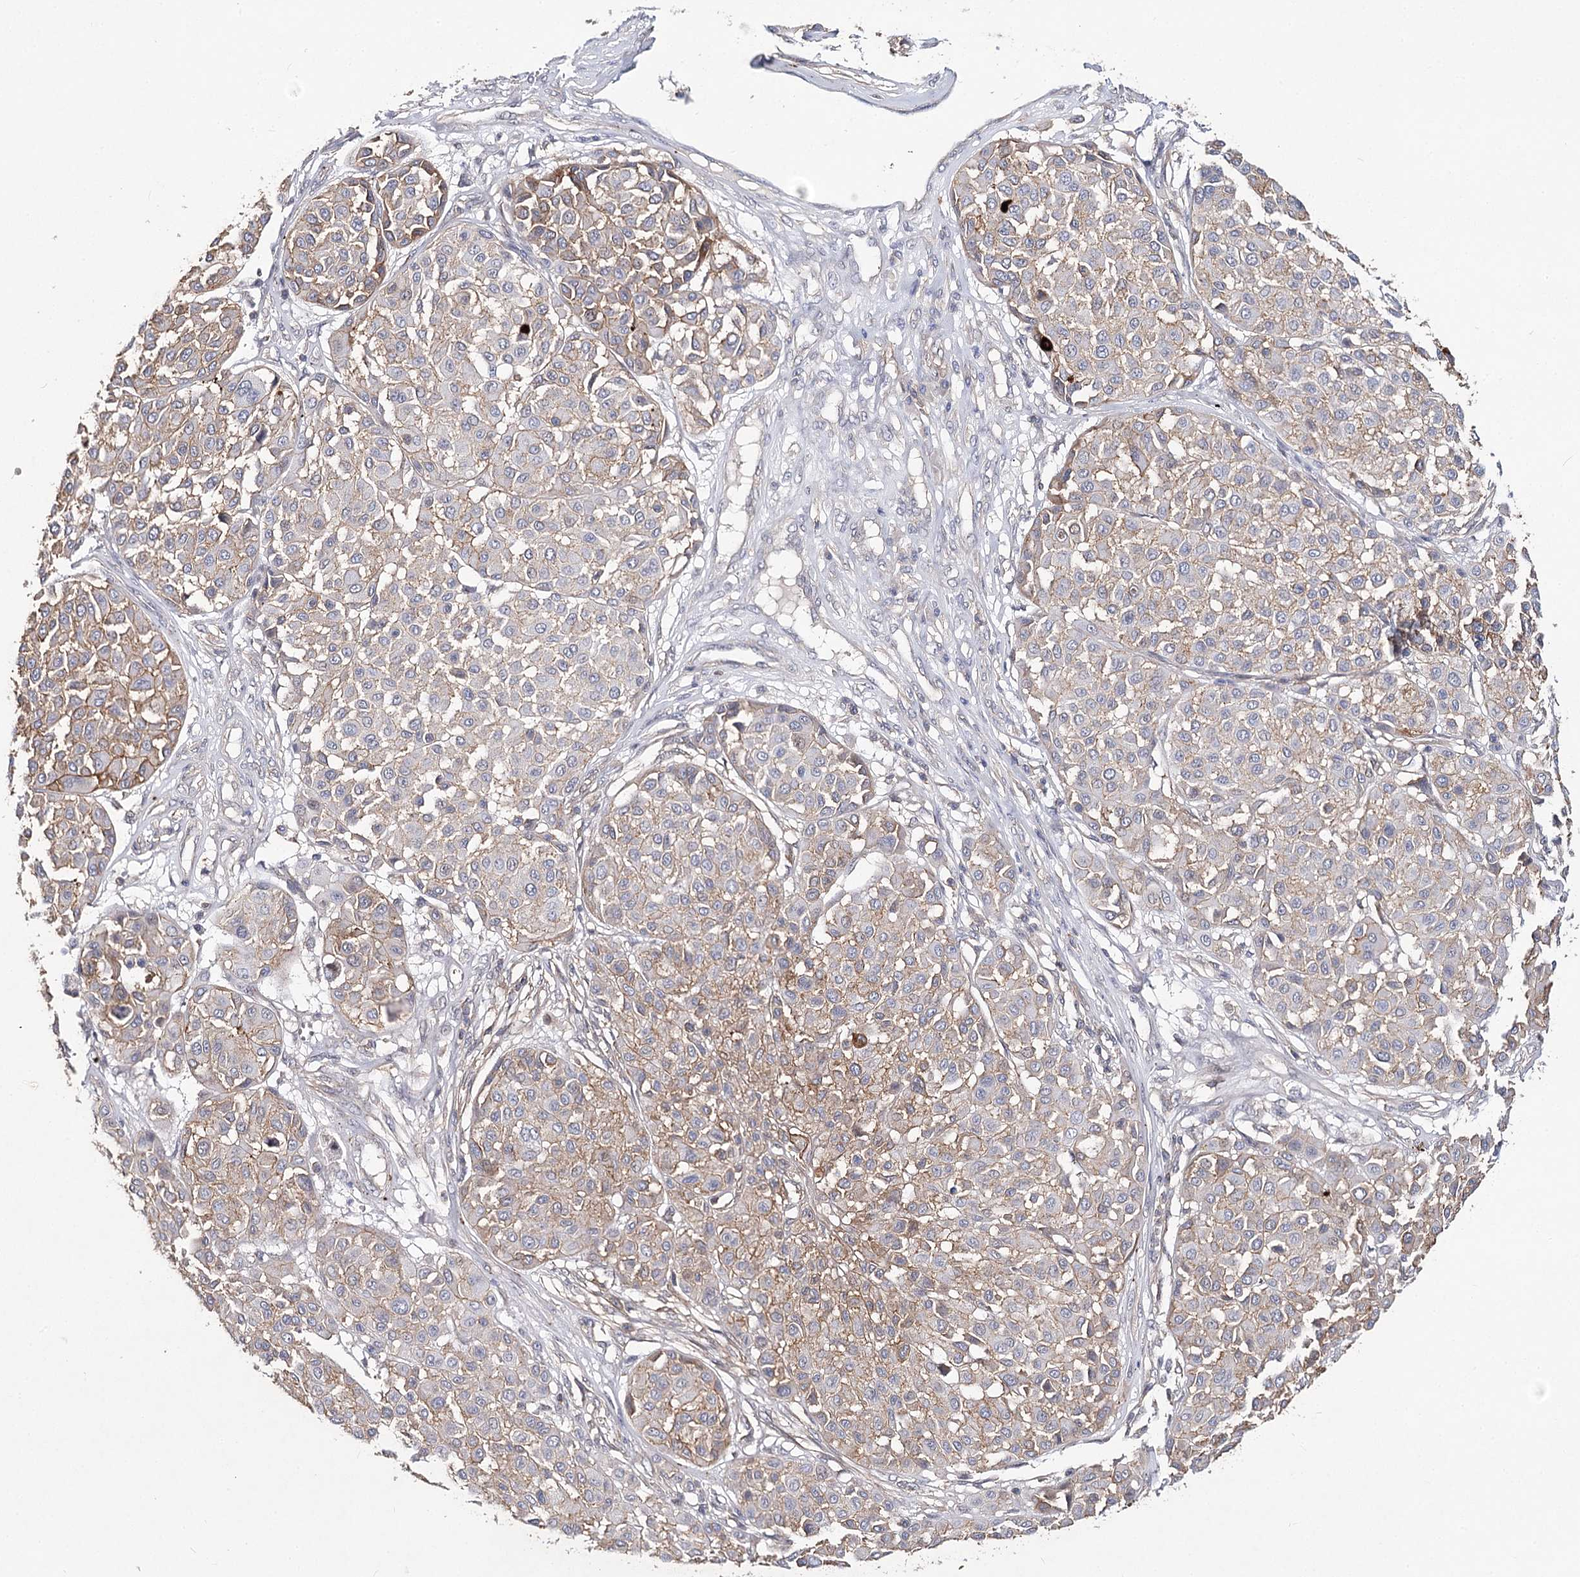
{"staining": {"intensity": "weak", "quantity": "25%-75%", "location": "cytoplasmic/membranous"}, "tissue": "melanoma", "cell_type": "Tumor cells", "image_type": "cancer", "snomed": [{"axis": "morphology", "description": "Malignant melanoma, Metastatic site"}, {"axis": "topography", "description": "Soft tissue"}], "caption": "IHC of human malignant melanoma (metastatic site) exhibits low levels of weak cytoplasmic/membranous staining in about 25%-75% of tumor cells.", "gene": "TMEM218", "patient": {"sex": "male", "age": 41}}